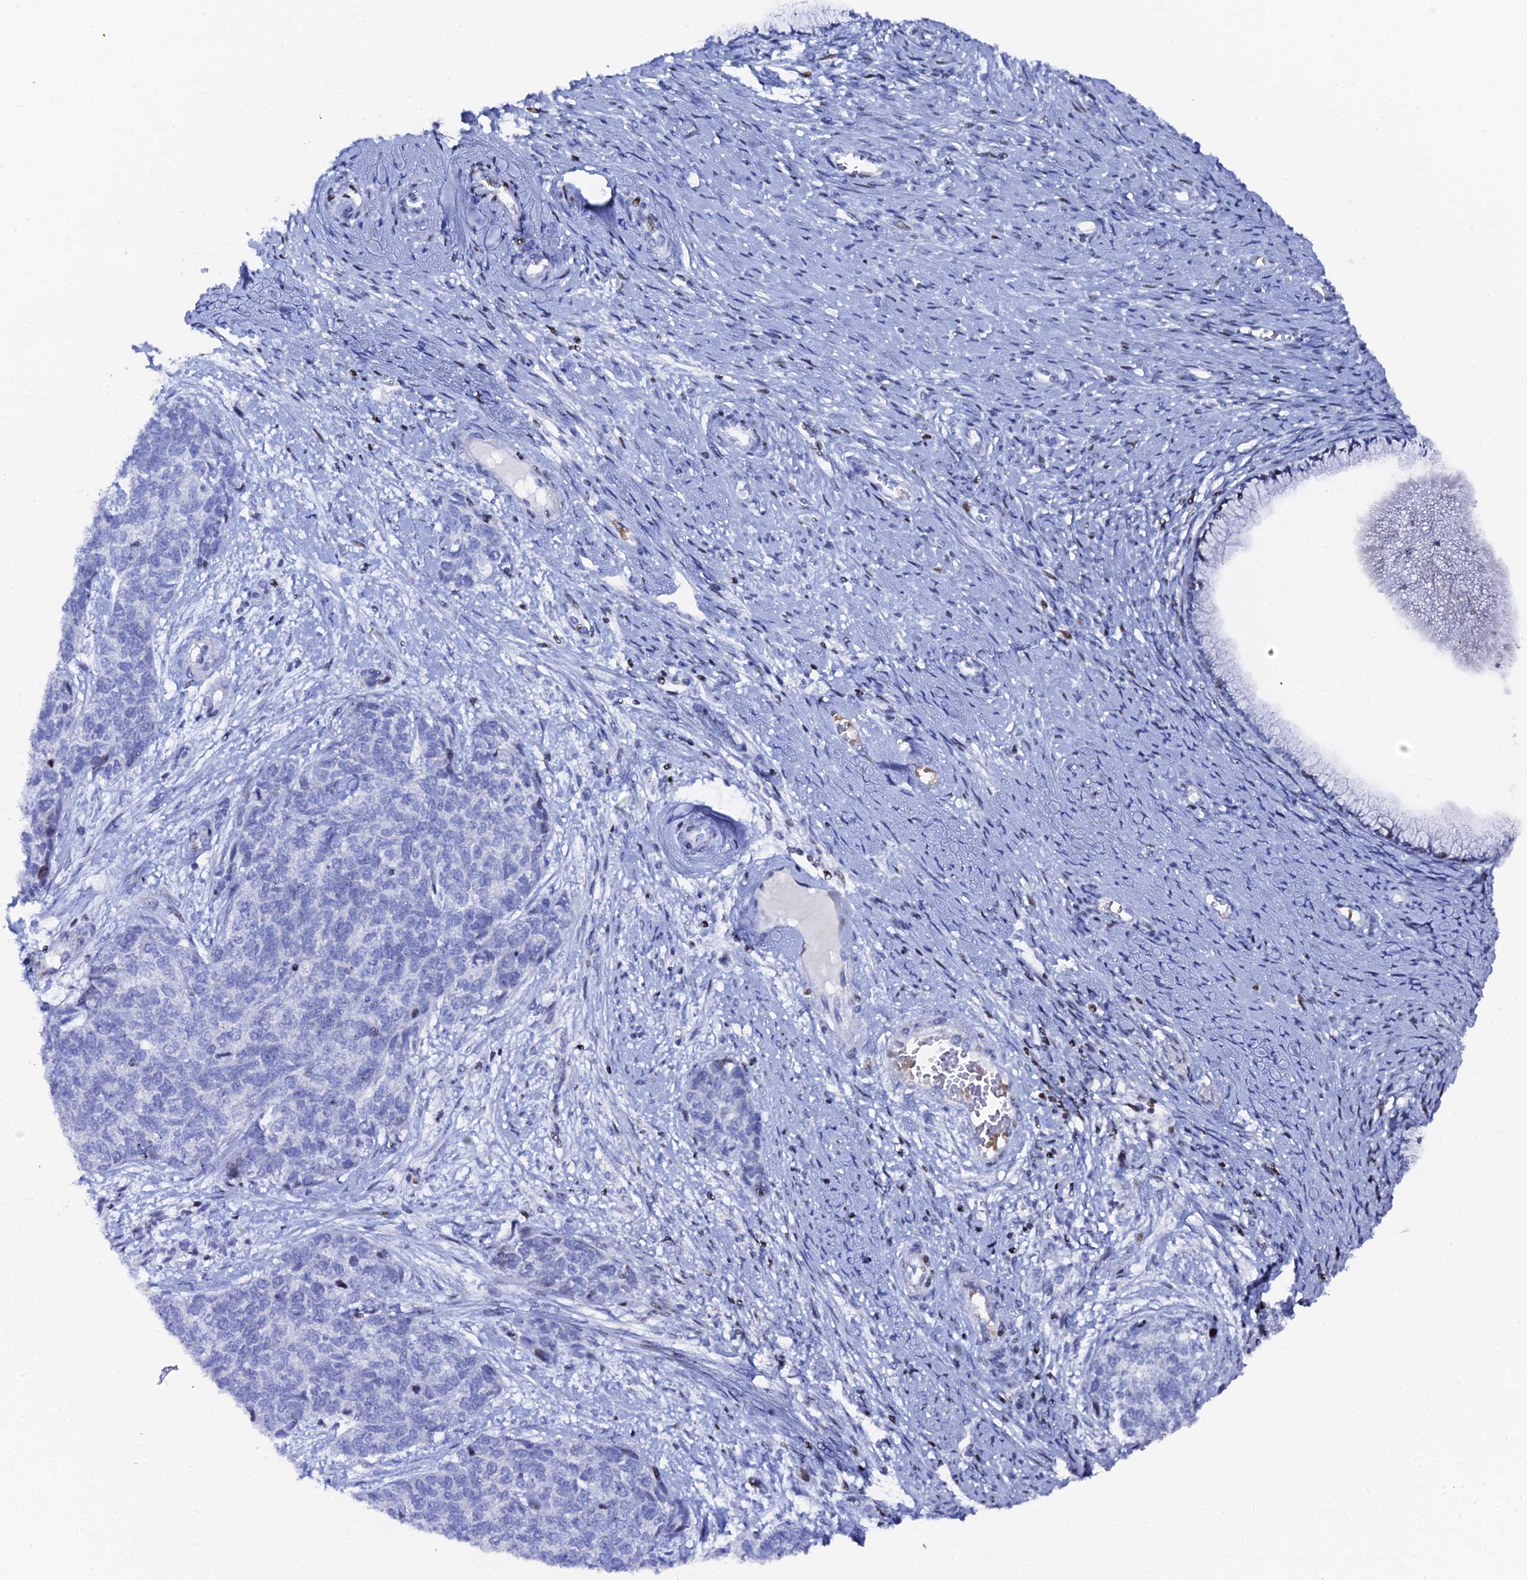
{"staining": {"intensity": "negative", "quantity": "none", "location": "none"}, "tissue": "cervical cancer", "cell_type": "Tumor cells", "image_type": "cancer", "snomed": [{"axis": "morphology", "description": "Squamous cell carcinoma, NOS"}, {"axis": "topography", "description": "Cervix"}], "caption": "Tumor cells are negative for protein expression in human cervical cancer (squamous cell carcinoma).", "gene": "MYNN", "patient": {"sex": "female", "age": 63}}